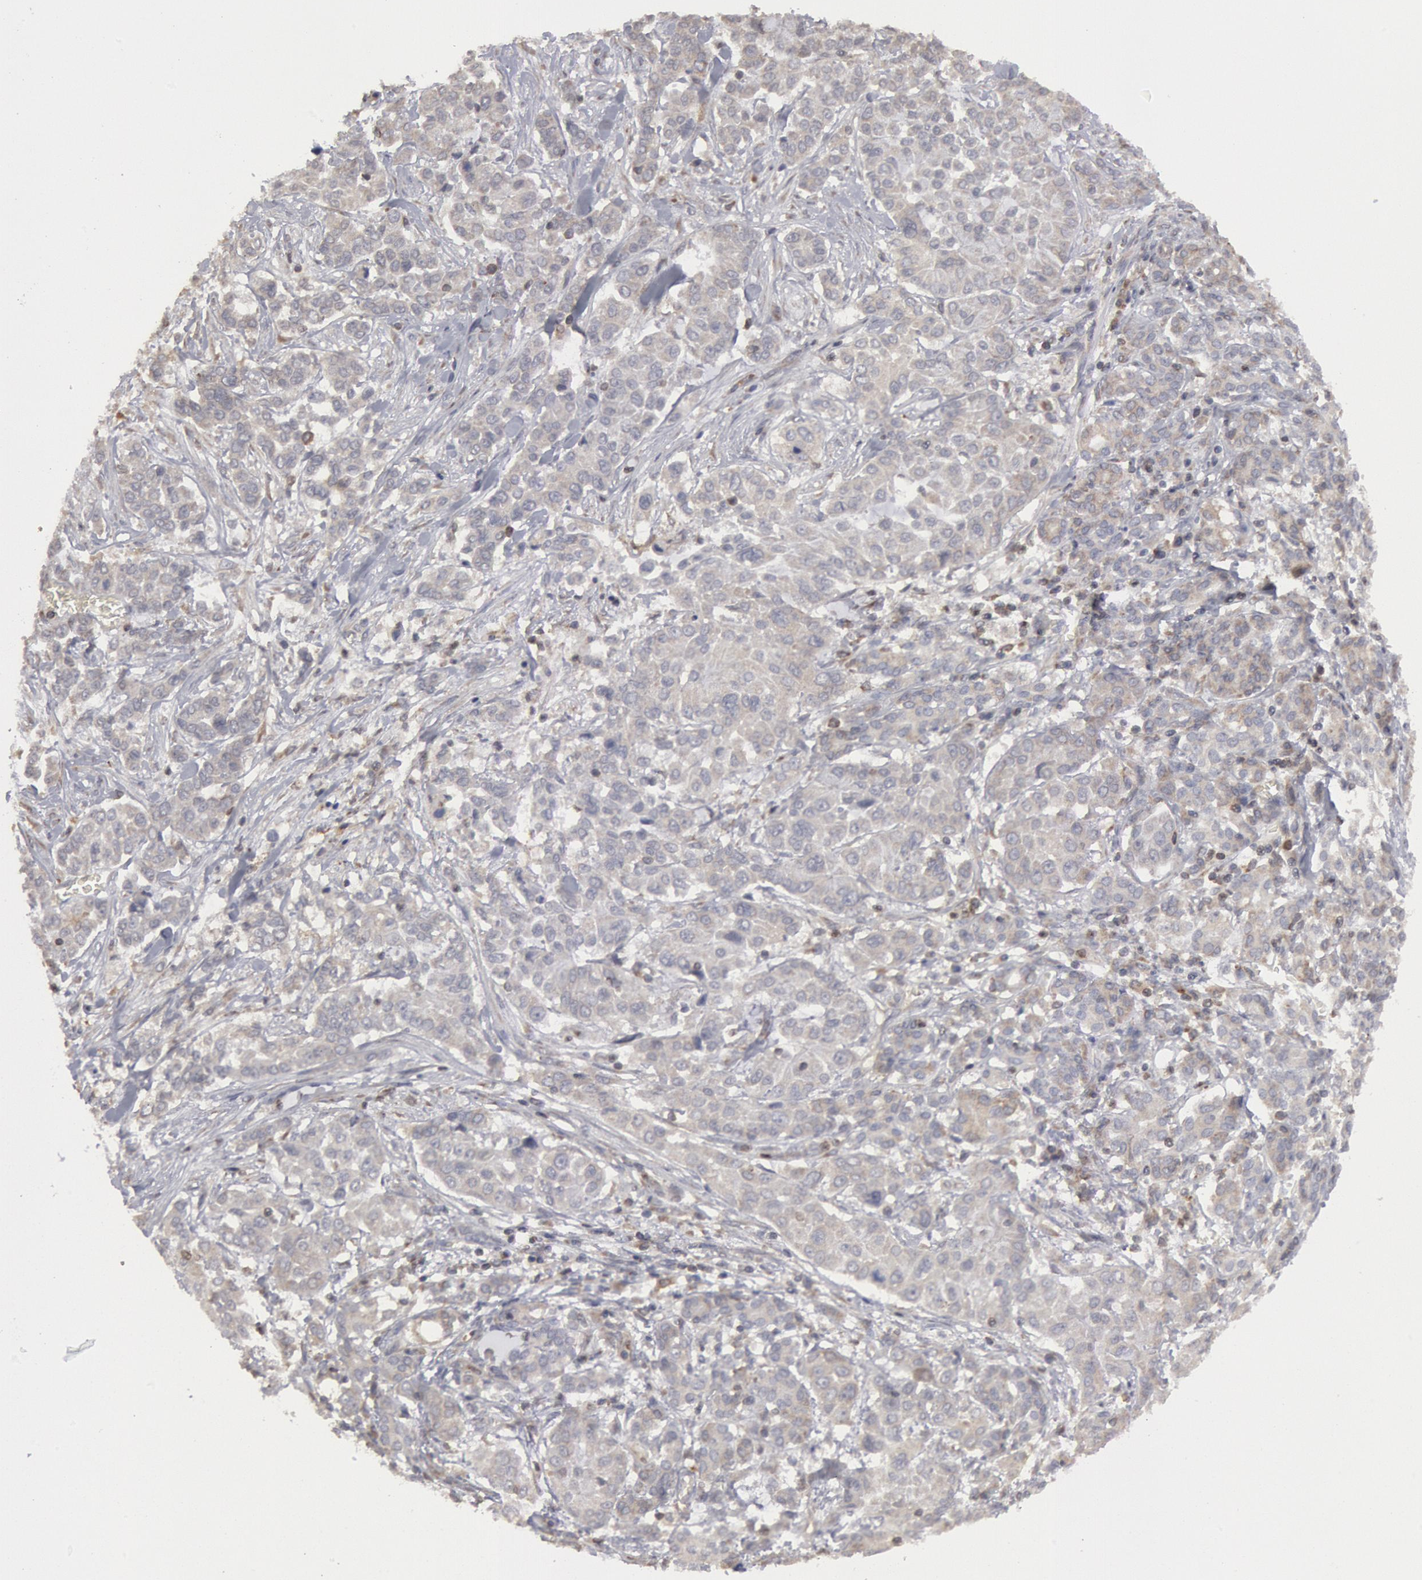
{"staining": {"intensity": "negative", "quantity": "none", "location": "none"}, "tissue": "pancreatic cancer", "cell_type": "Tumor cells", "image_type": "cancer", "snomed": [{"axis": "morphology", "description": "Adenocarcinoma, NOS"}, {"axis": "topography", "description": "Pancreas"}], "caption": "High power microscopy micrograph of an IHC histopathology image of pancreatic cancer, revealing no significant staining in tumor cells.", "gene": "OSBPL8", "patient": {"sex": "female", "age": 52}}